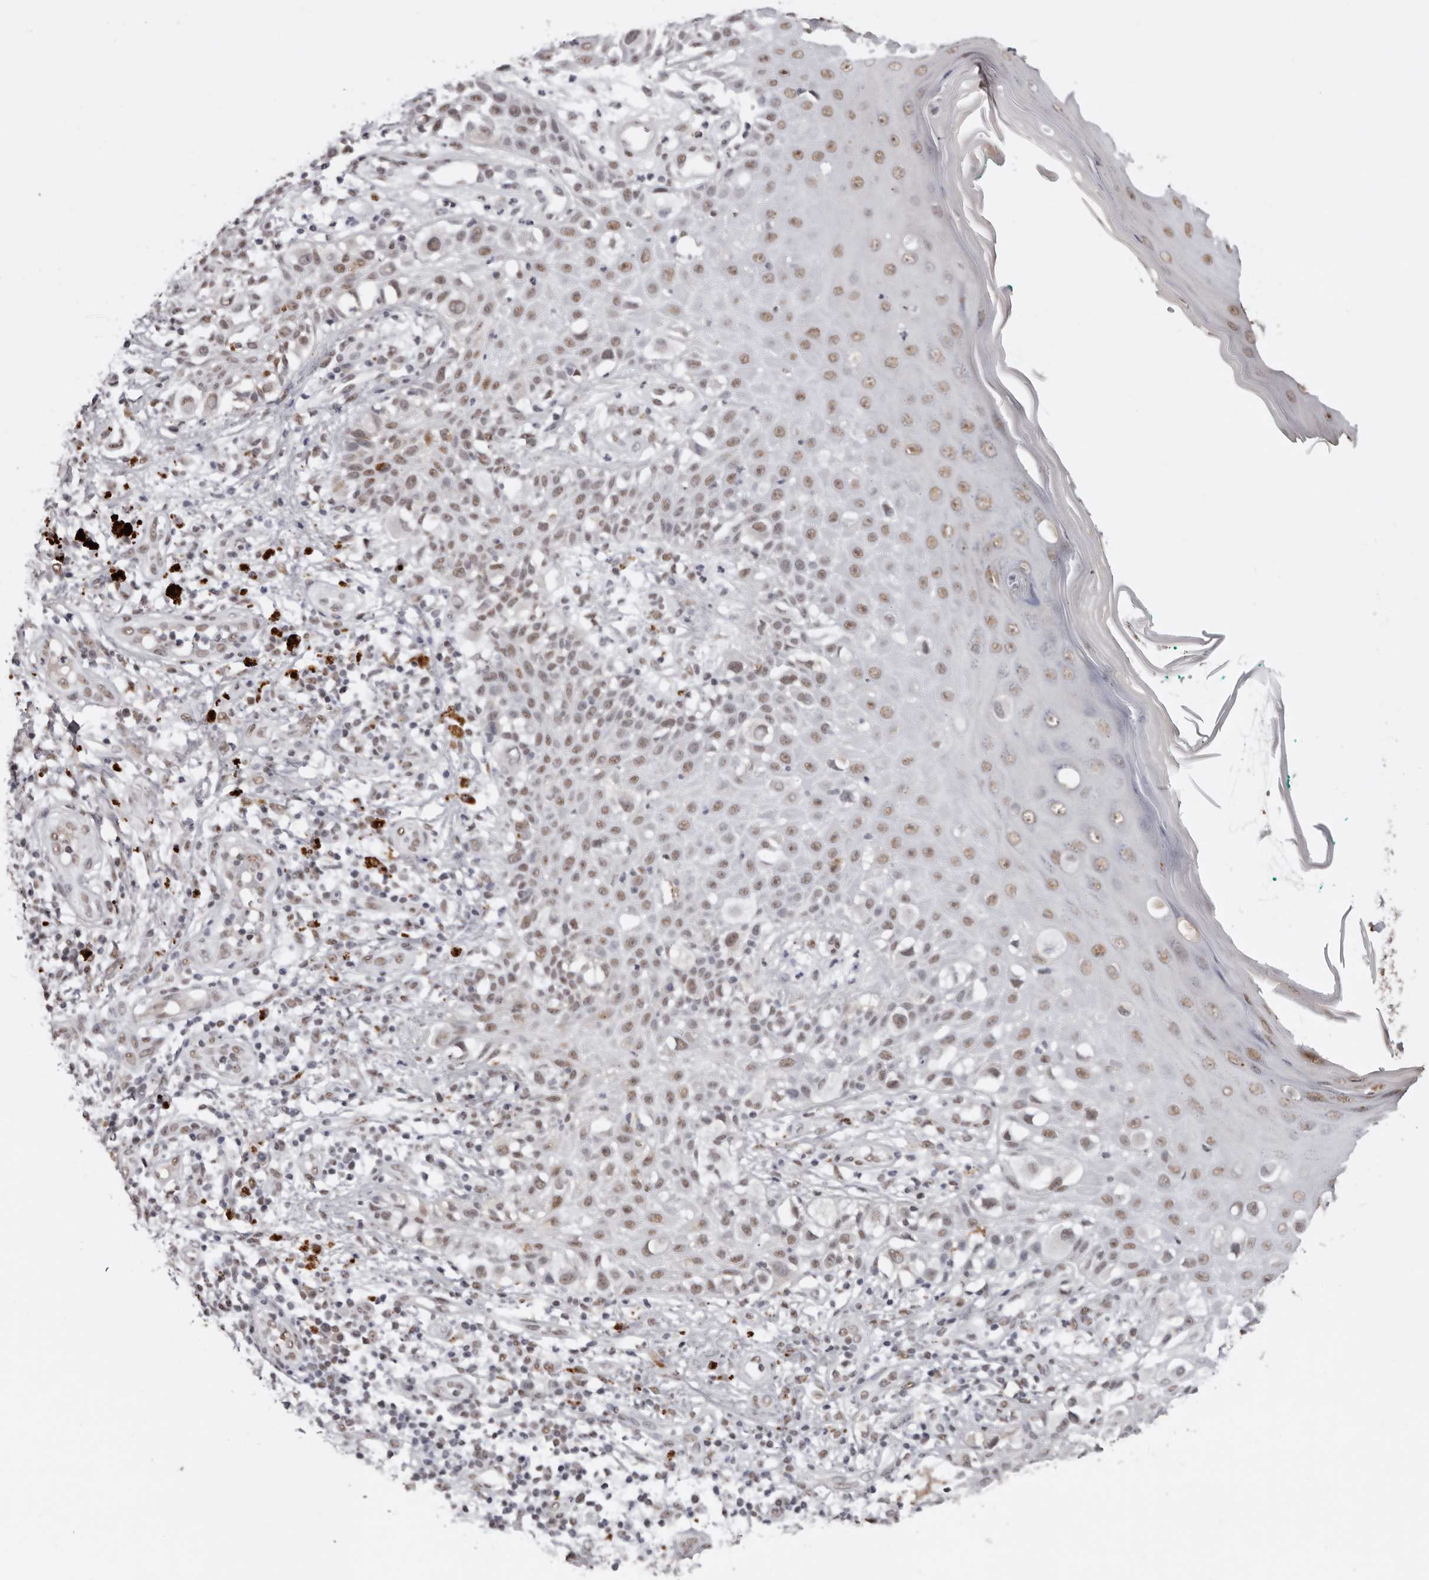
{"staining": {"intensity": "moderate", "quantity": ">75%", "location": "nuclear"}, "tissue": "melanoma", "cell_type": "Tumor cells", "image_type": "cancer", "snomed": [{"axis": "morphology", "description": "Malignant melanoma, NOS"}, {"axis": "topography", "description": "Skin"}], "caption": "This micrograph shows IHC staining of human malignant melanoma, with medium moderate nuclear expression in about >75% of tumor cells.", "gene": "SCAF4", "patient": {"sex": "female", "age": 81}}